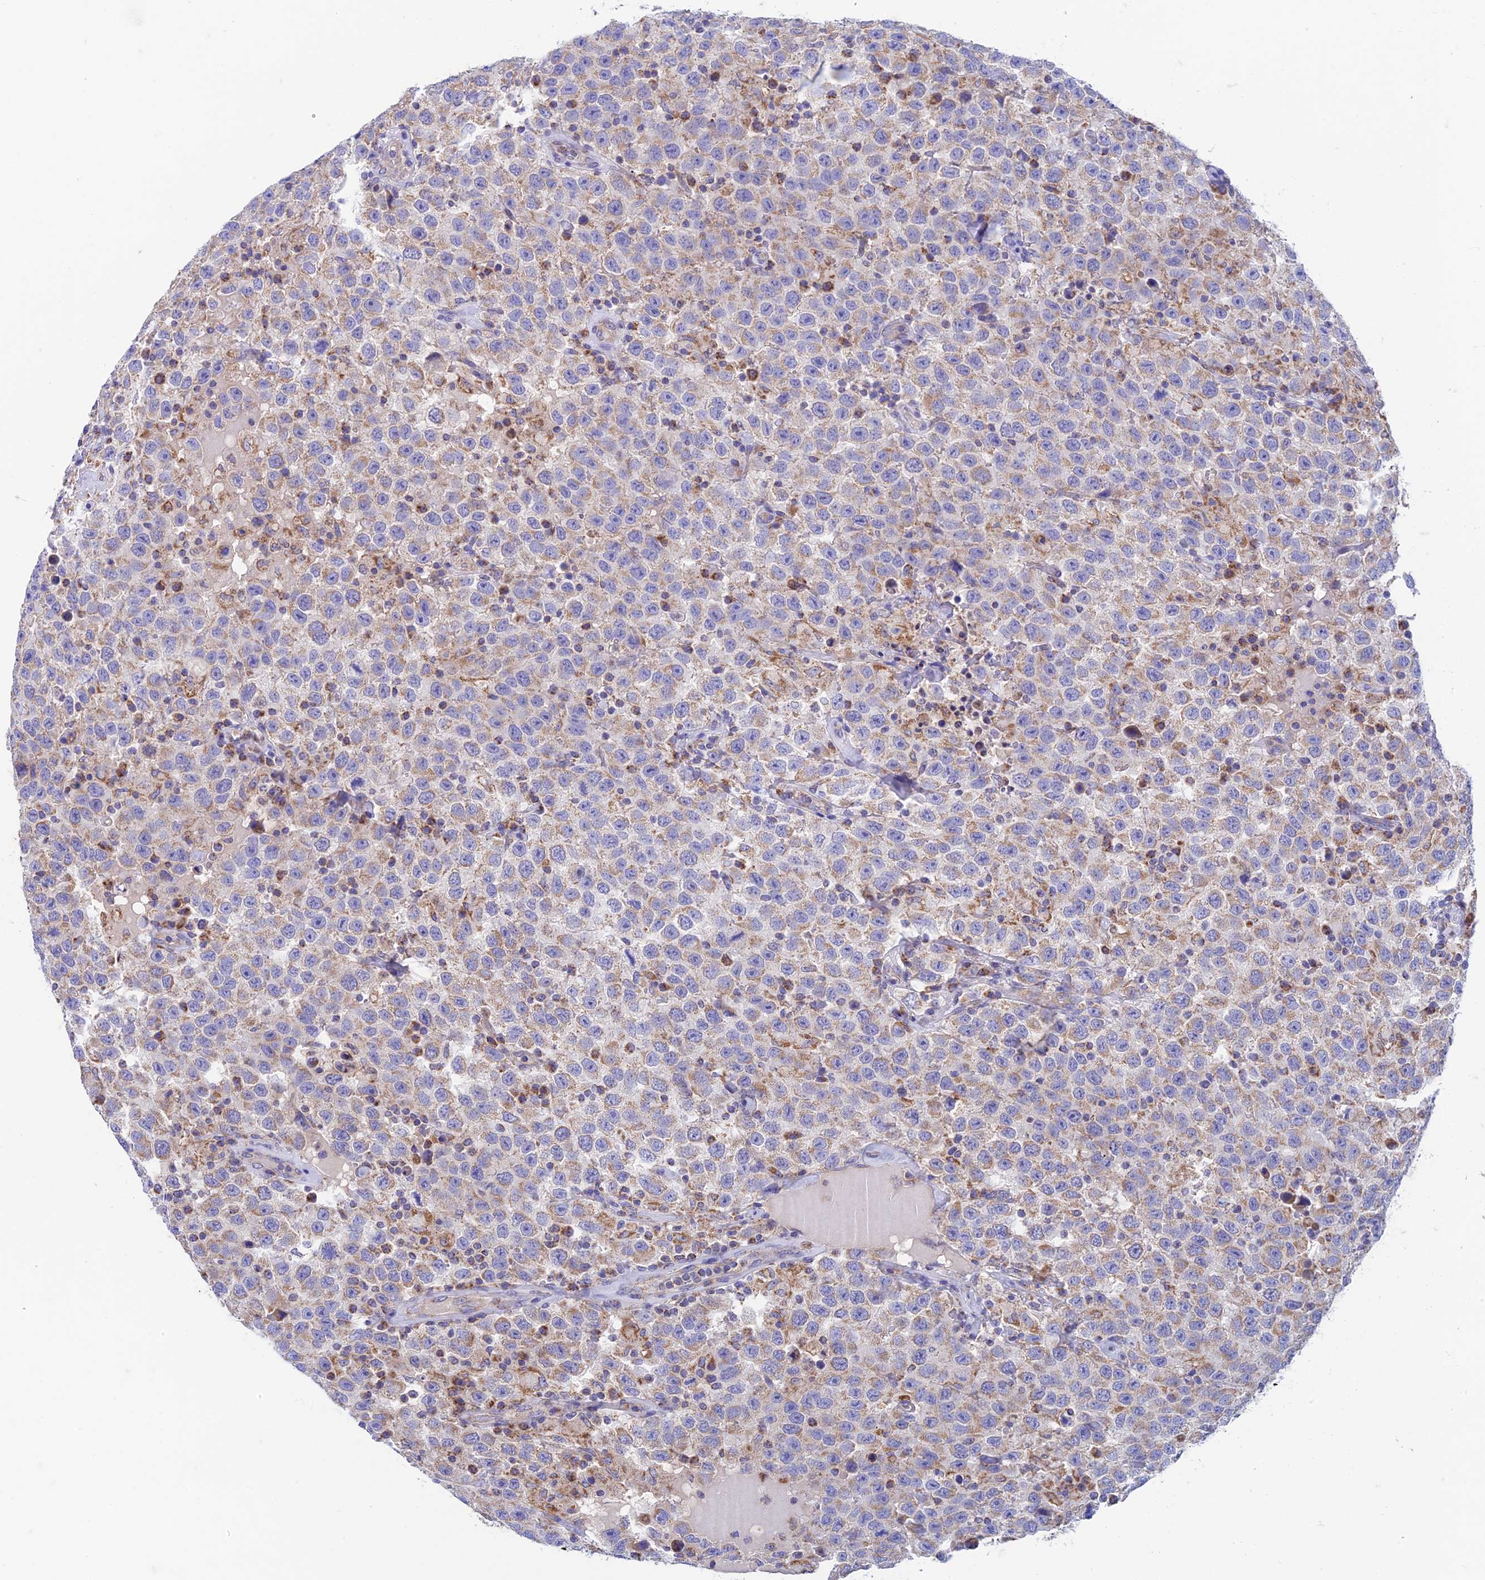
{"staining": {"intensity": "weak", "quantity": "25%-75%", "location": "cytoplasmic/membranous"}, "tissue": "testis cancer", "cell_type": "Tumor cells", "image_type": "cancer", "snomed": [{"axis": "morphology", "description": "Seminoma, NOS"}, {"axis": "topography", "description": "Testis"}], "caption": "Immunohistochemistry (IHC) photomicrograph of human testis seminoma stained for a protein (brown), which shows low levels of weak cytoplasmic/membranous expression in approximately 25%-75% of tumor cells.", "gene": "ZNF181", "patient": {"sex": "male", "age": 41}}